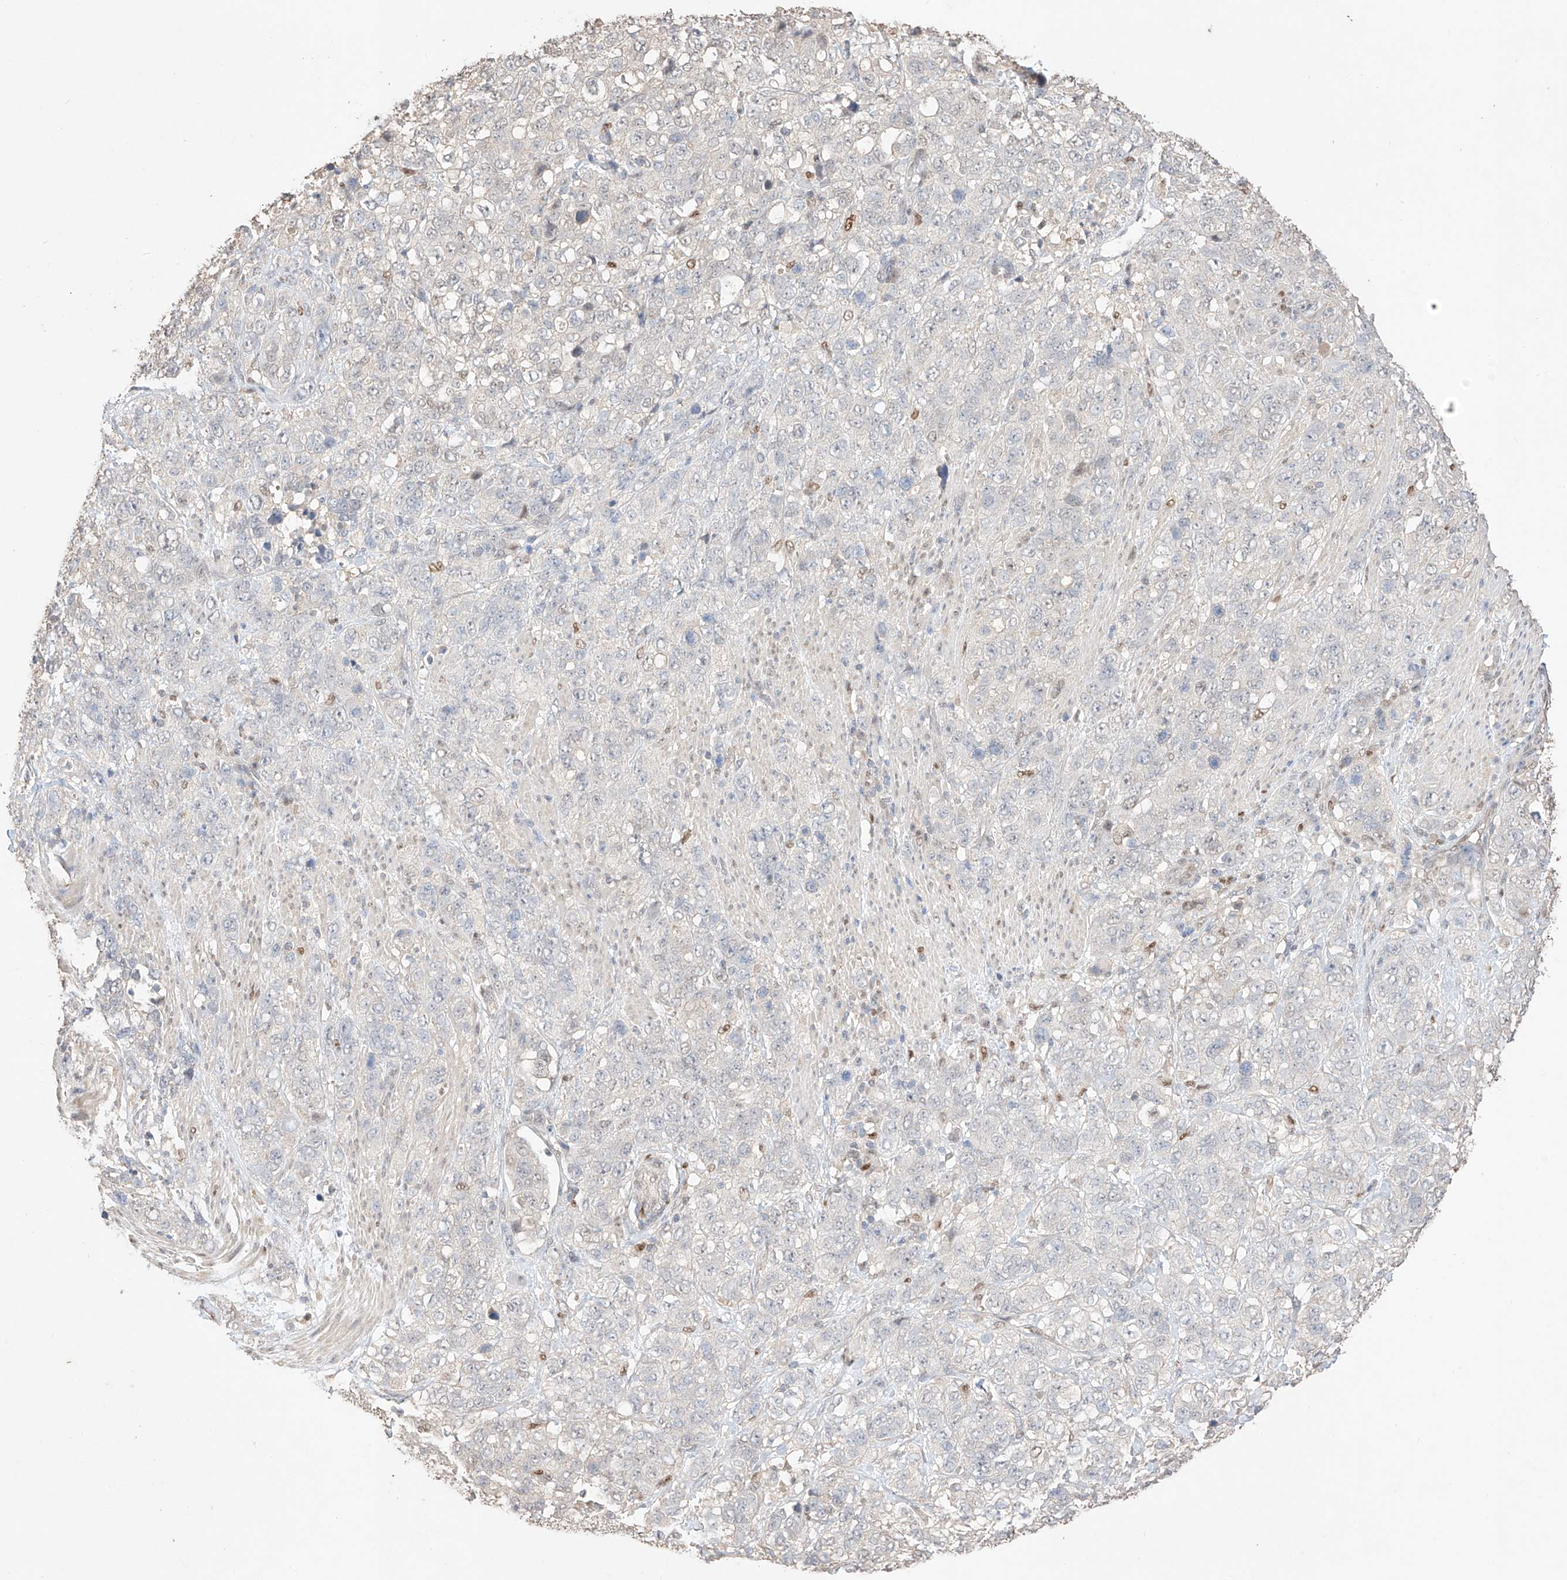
{"staining": {"intensity": "negative", "quantity": "none", "location": "none"}, "tissue": "stomach cancer", "cell_type": "Tumor cells", "image_type": "cancer", "snomed": [{"axis": "morphology", "description": "Adenocarcinoma, NOS"}, {"axis": "topography", "description": "Stomach"}], "caption": "DAB immunohistochemical staining of human stomach cancer displays no significant expression in tumor cells.", "gene": "APIP", "patient": {"sex": "male", "age": 48}}